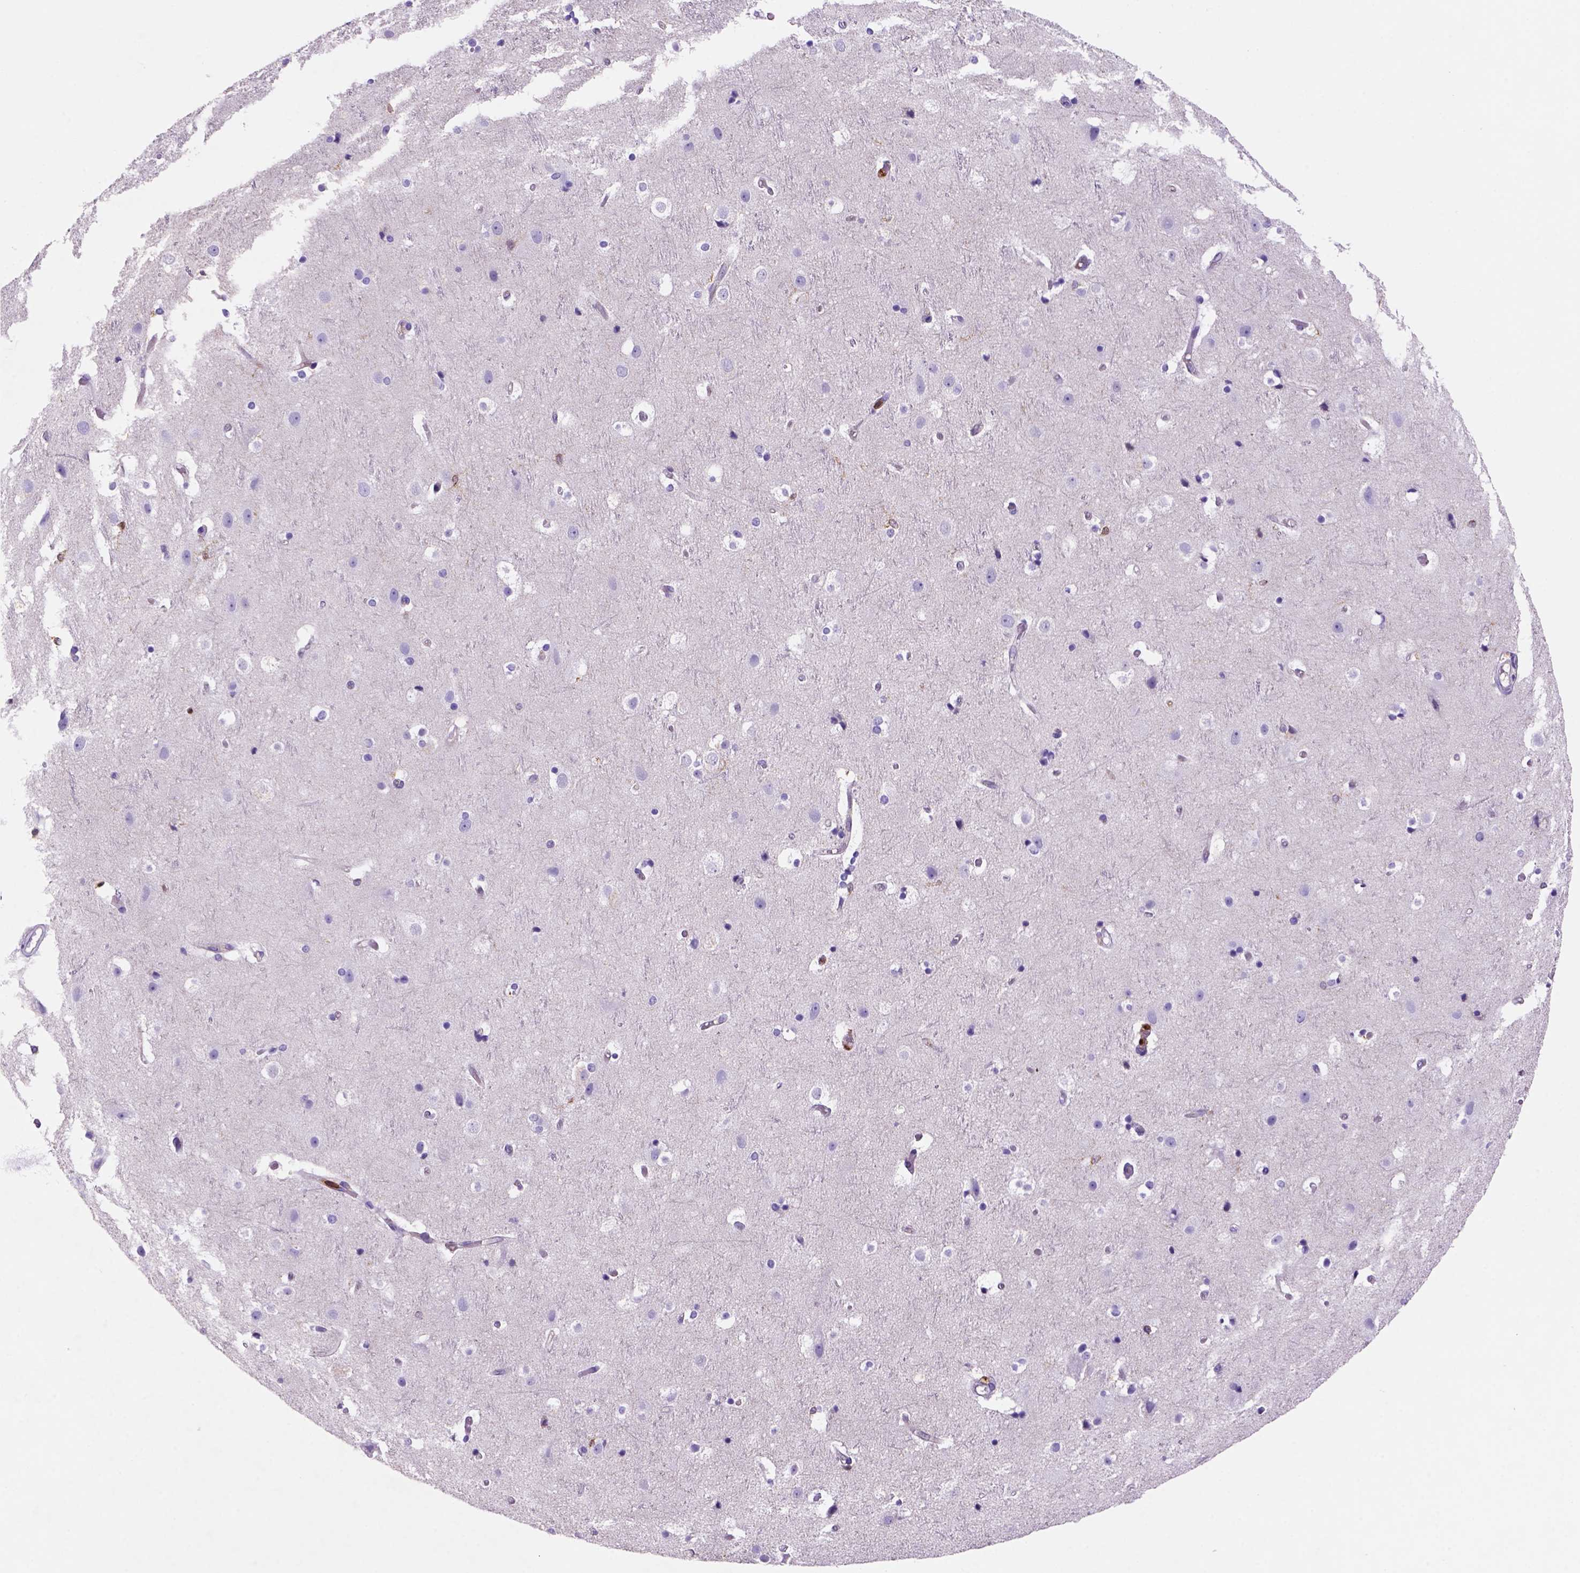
{"staining": {"intensity": "strong", "quantity": ">75%", "location": "cytoplasmic/membranous"}, "tissue": "cerebral cortex", "cell_type": "Endothelial cells", "image_type": "normal", "snomed": [{"axis": "morphology", "description": "Normal tissue, NOS"}, {"axis": "topography", "description": "Cerebral cortex"}], "caption": "Immunohistochemistry (IHC) (DAB) staining of normal human cerebral cortex displays strong cytoplasmic/membranous protein positivity in about >75% of endothelial cells. The protein of interest is stained brown, and the nuclei are stained in blue (DAB IHC with brightfield microscopy, high magnification).", "gene": "INPP5D", "patient": {"sex": "female", "age": 52}}